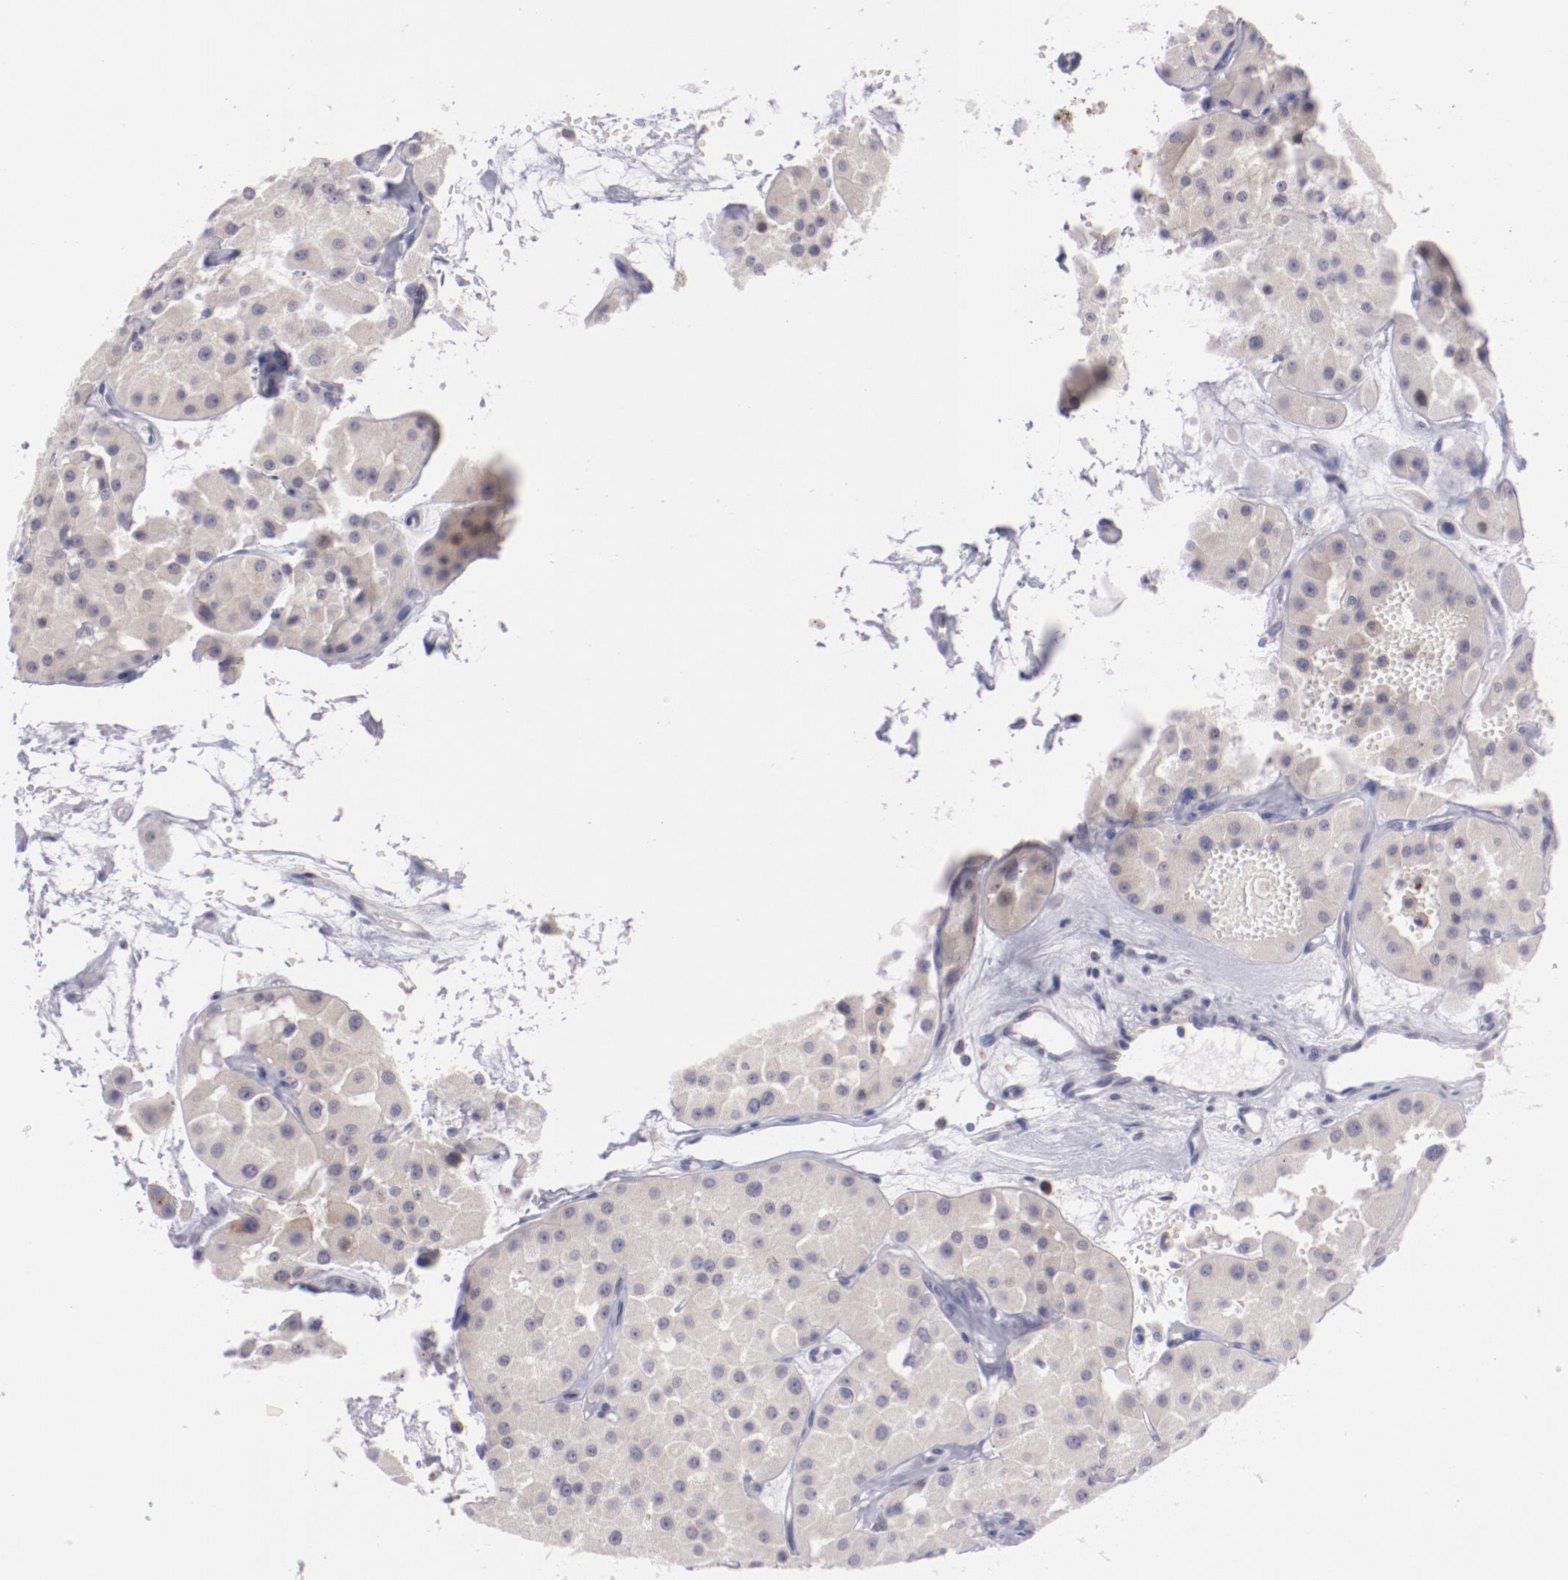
{"staining": {"intensity": "weak", "quantity": ">75%", "location": "cytoplasmic/membranous"}, "tissue": "renal cancer", "cell_type": "Tumor cells", "image_type": "cancer", "snomed": [{"axis": "morphology", "description": "Adenocarcinoma, uncertain malignant potential"}, {"axis": "topography", "description": "Kidney"}], "caption": "Immunohistochemistry histopathology image of neoplastic tissue: renal adenocarcinoma,  uncertain malignant potential stained using immunohistochemistry (IHC) demonstrates low levels of weak protein expression localized specifically in the cytoplasmic/membranous of tumor cells, appearing as a cytoplasmic/membranous brown color.", "gene": "TRAF3", "patient": {"sex": "male", "age": 63}}